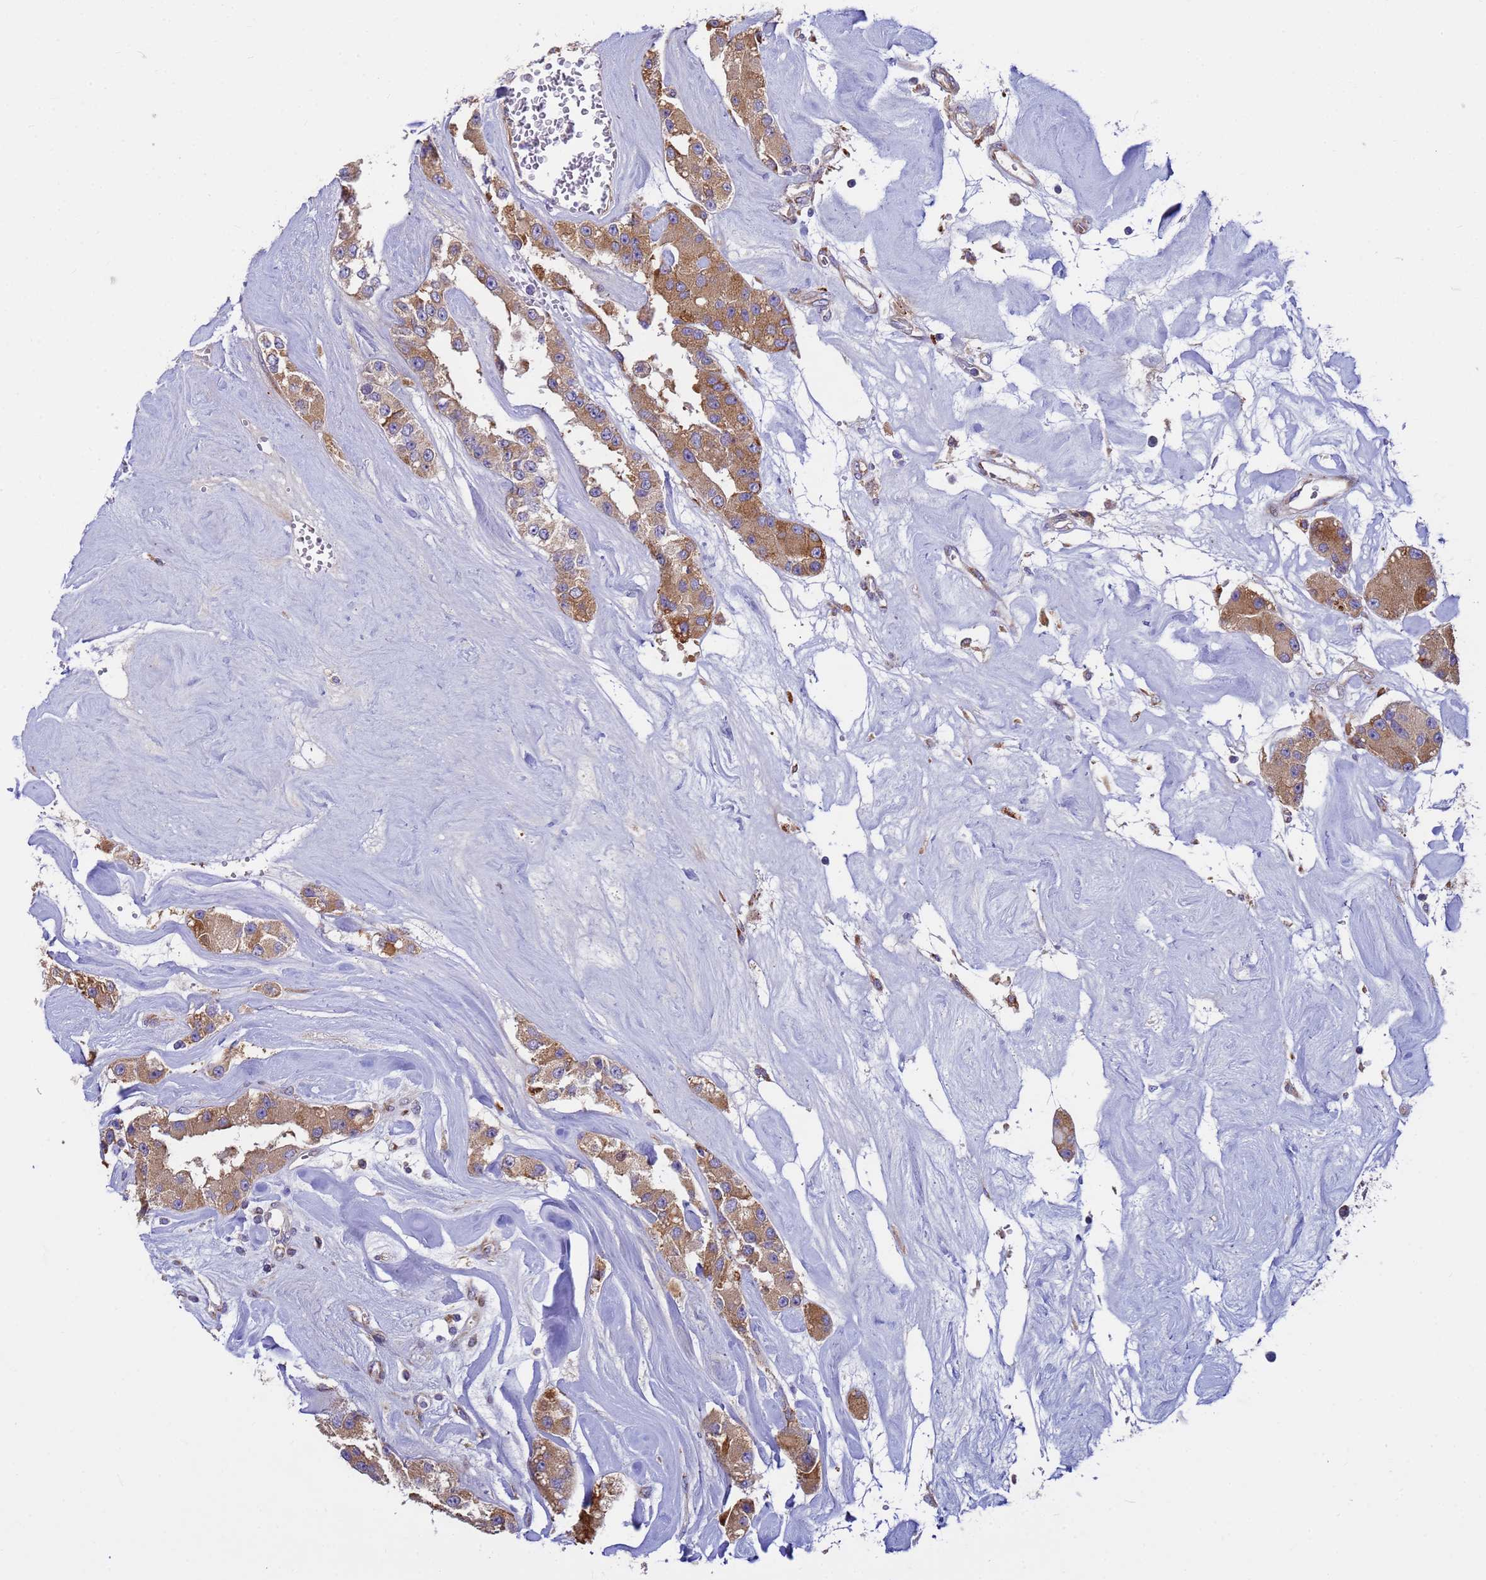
{"staining": {"intensity": "moderate", "quantity": ">75%", "location": "cytoplasmic/membranous"}, "tissue": "carcinoid", "cell_type": "Tumor cells", "image_type": "cancer", "snomed": [{"axis": "morphology", "description": "Carcinoid, malignant, NOS"}, {"axis": "topography", "description": "Pancreas"}], "caption": "Malignant carcinoid stained with a protein marker shows moderate staining in tumor cells.", "gene": "THAP5", "patient": {"sex": "male", "age": 41}}